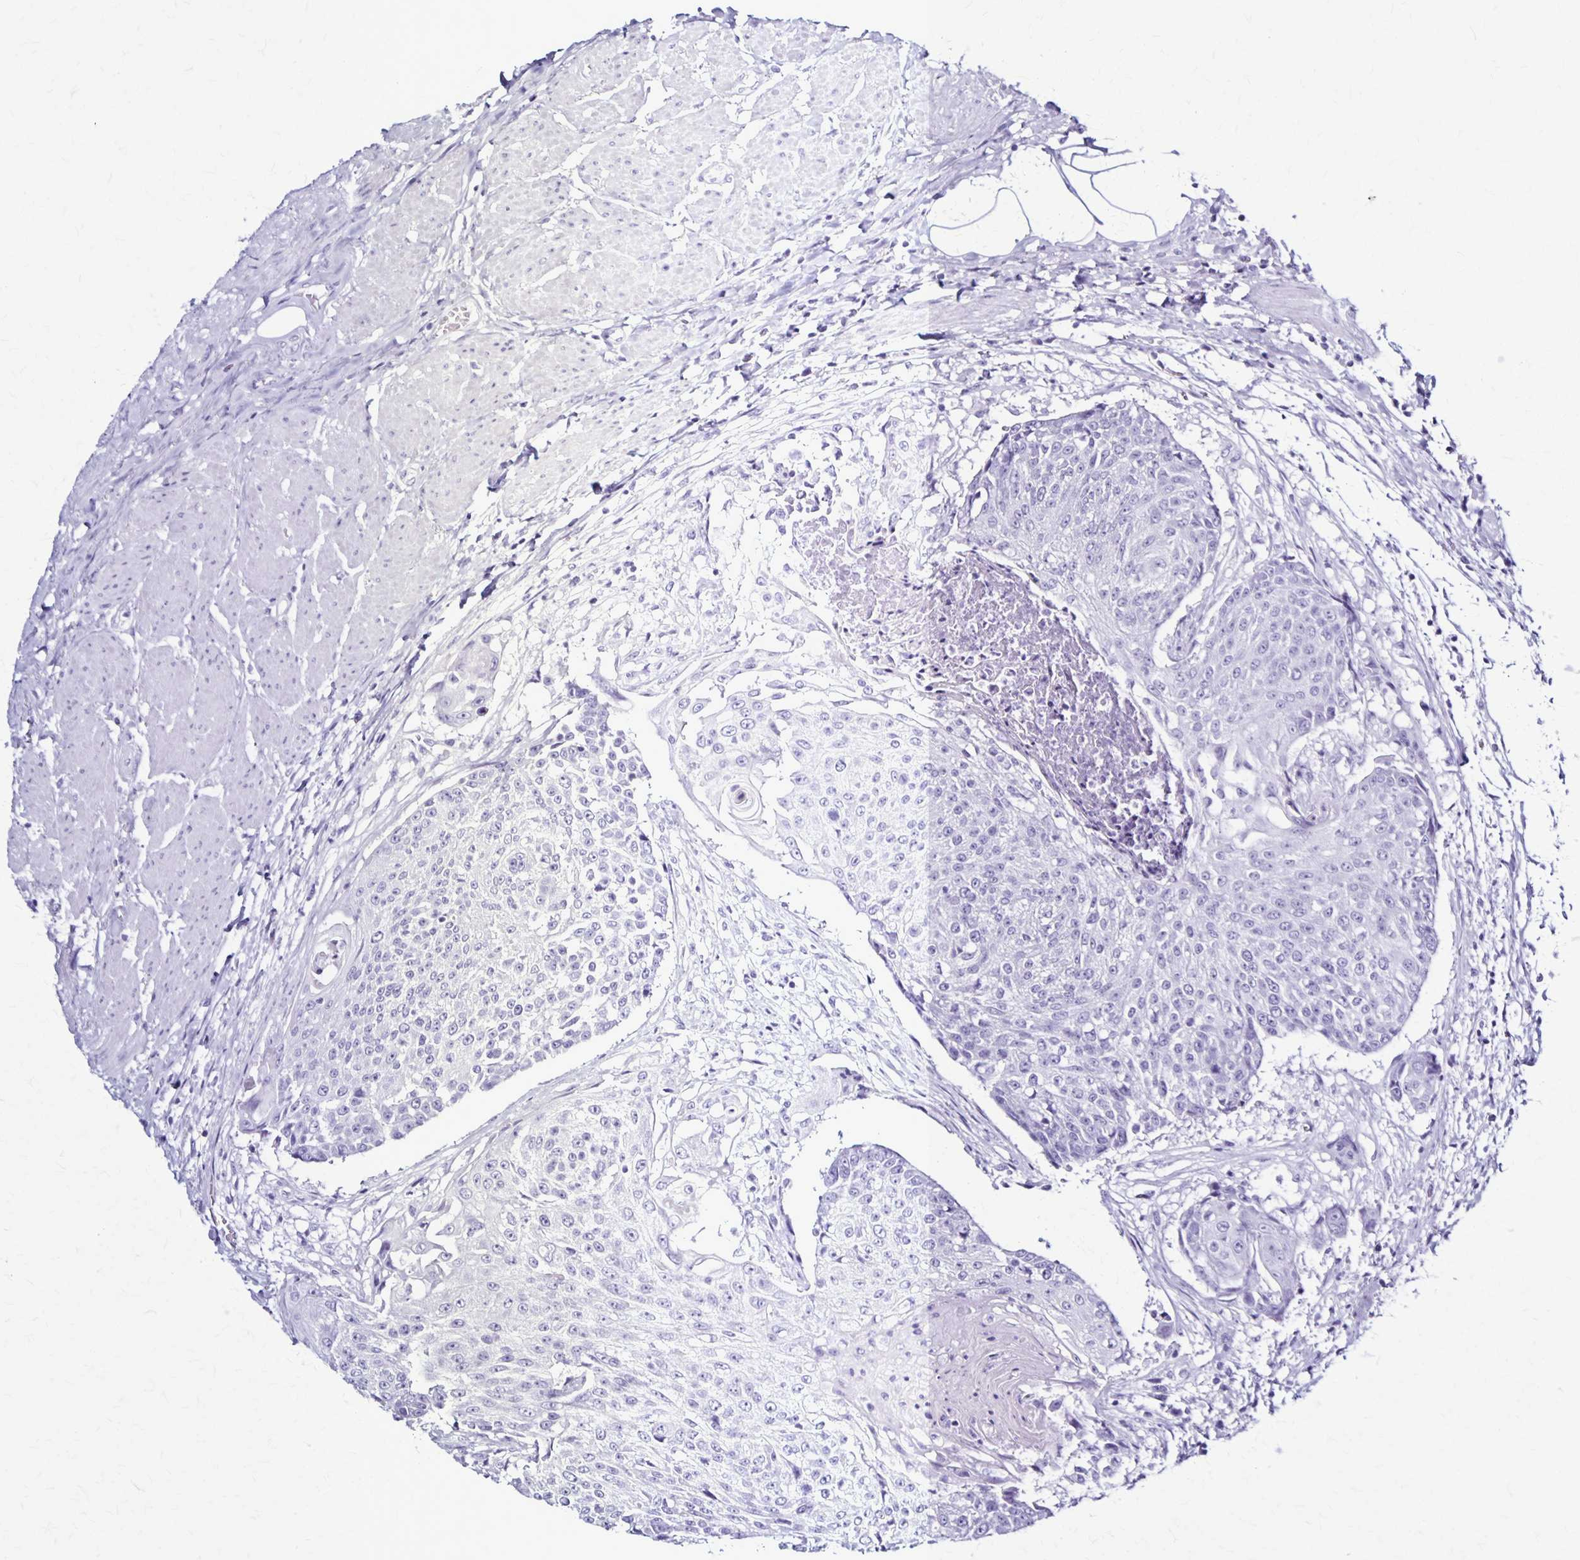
{"staining": {"intensity": "negative", "quantity": "none", "location": "none"}, "tissue": "urothelial cancer", "cell_type": "Tumor cells", "image_type": "cancer", "snomed": [{"axis": "morphology", "description": "Urothelial carcinoma, High grade"}, {"axis": "topography", "description": "Urinary bladder"}], "caption": "This is an immunohistochemistry (IHC) photomicrograph of urothelial carcinoma (high-grade). There is no expression in tumor cells.", "gene": "PLXNA4", "patient": {"sex": "female", "age": 63}}